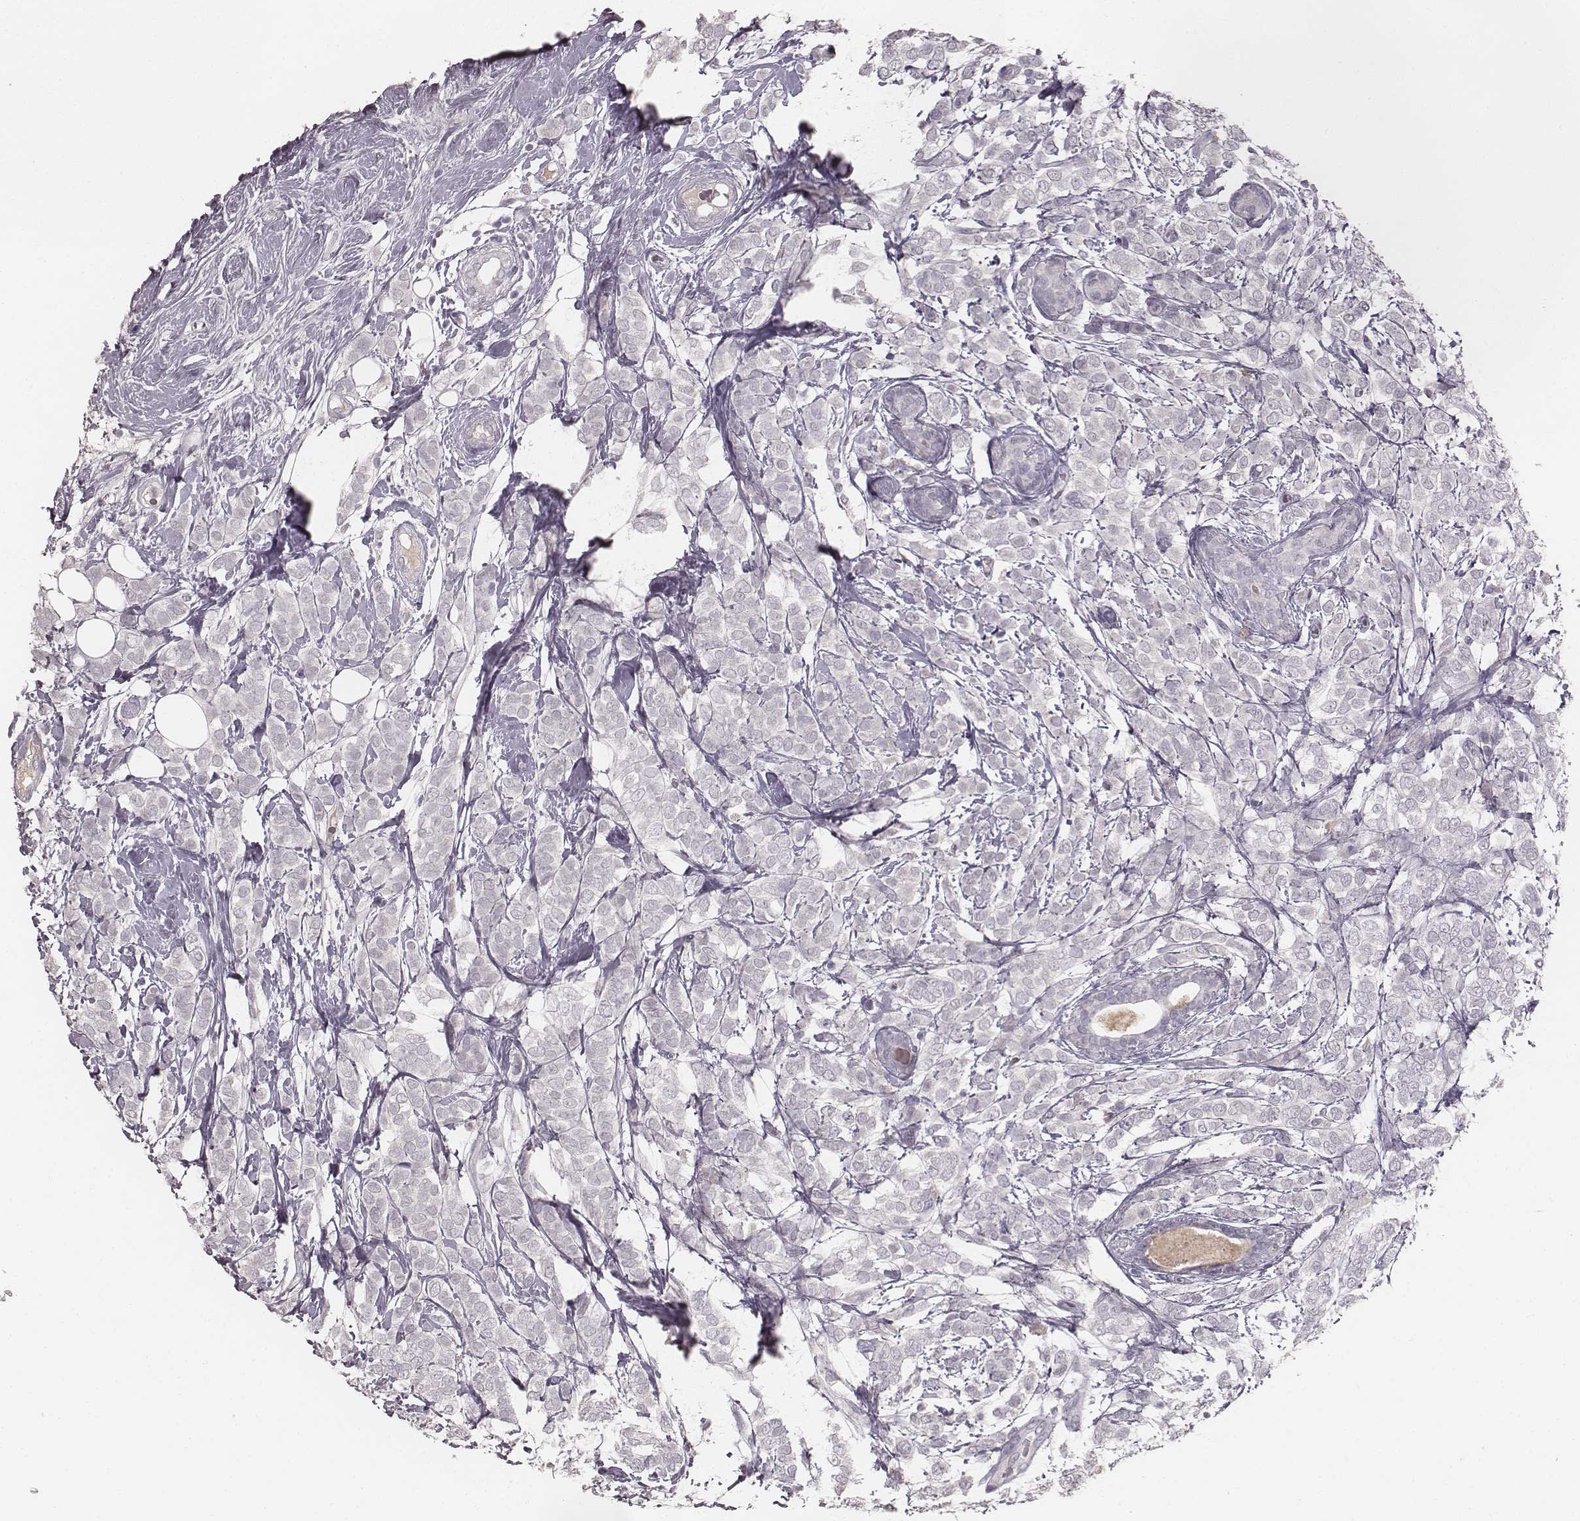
{"staining": {"intensity": "negative", "quantity": "none", "location": "none"}, "tissue": "breast cancer", "cell_type": "Tumor cells", "image_type": "cancer", "snomed": [{"axis": "morphology", "description": "Lobular carcinoma"}, {"axis": "topography", "description": "Breast"}], "caption": "A high-resolution image shows immunohistochemistry (IHC) staining of lobular carcinoma (breast), which reveals no significant staining in tumor cells. The staining is performed using DAB brown chromogen with nuclei counter-stained in using hematoxylin.", "gene": "LY6K", "patient": {"sex": "female", "age": 49}}